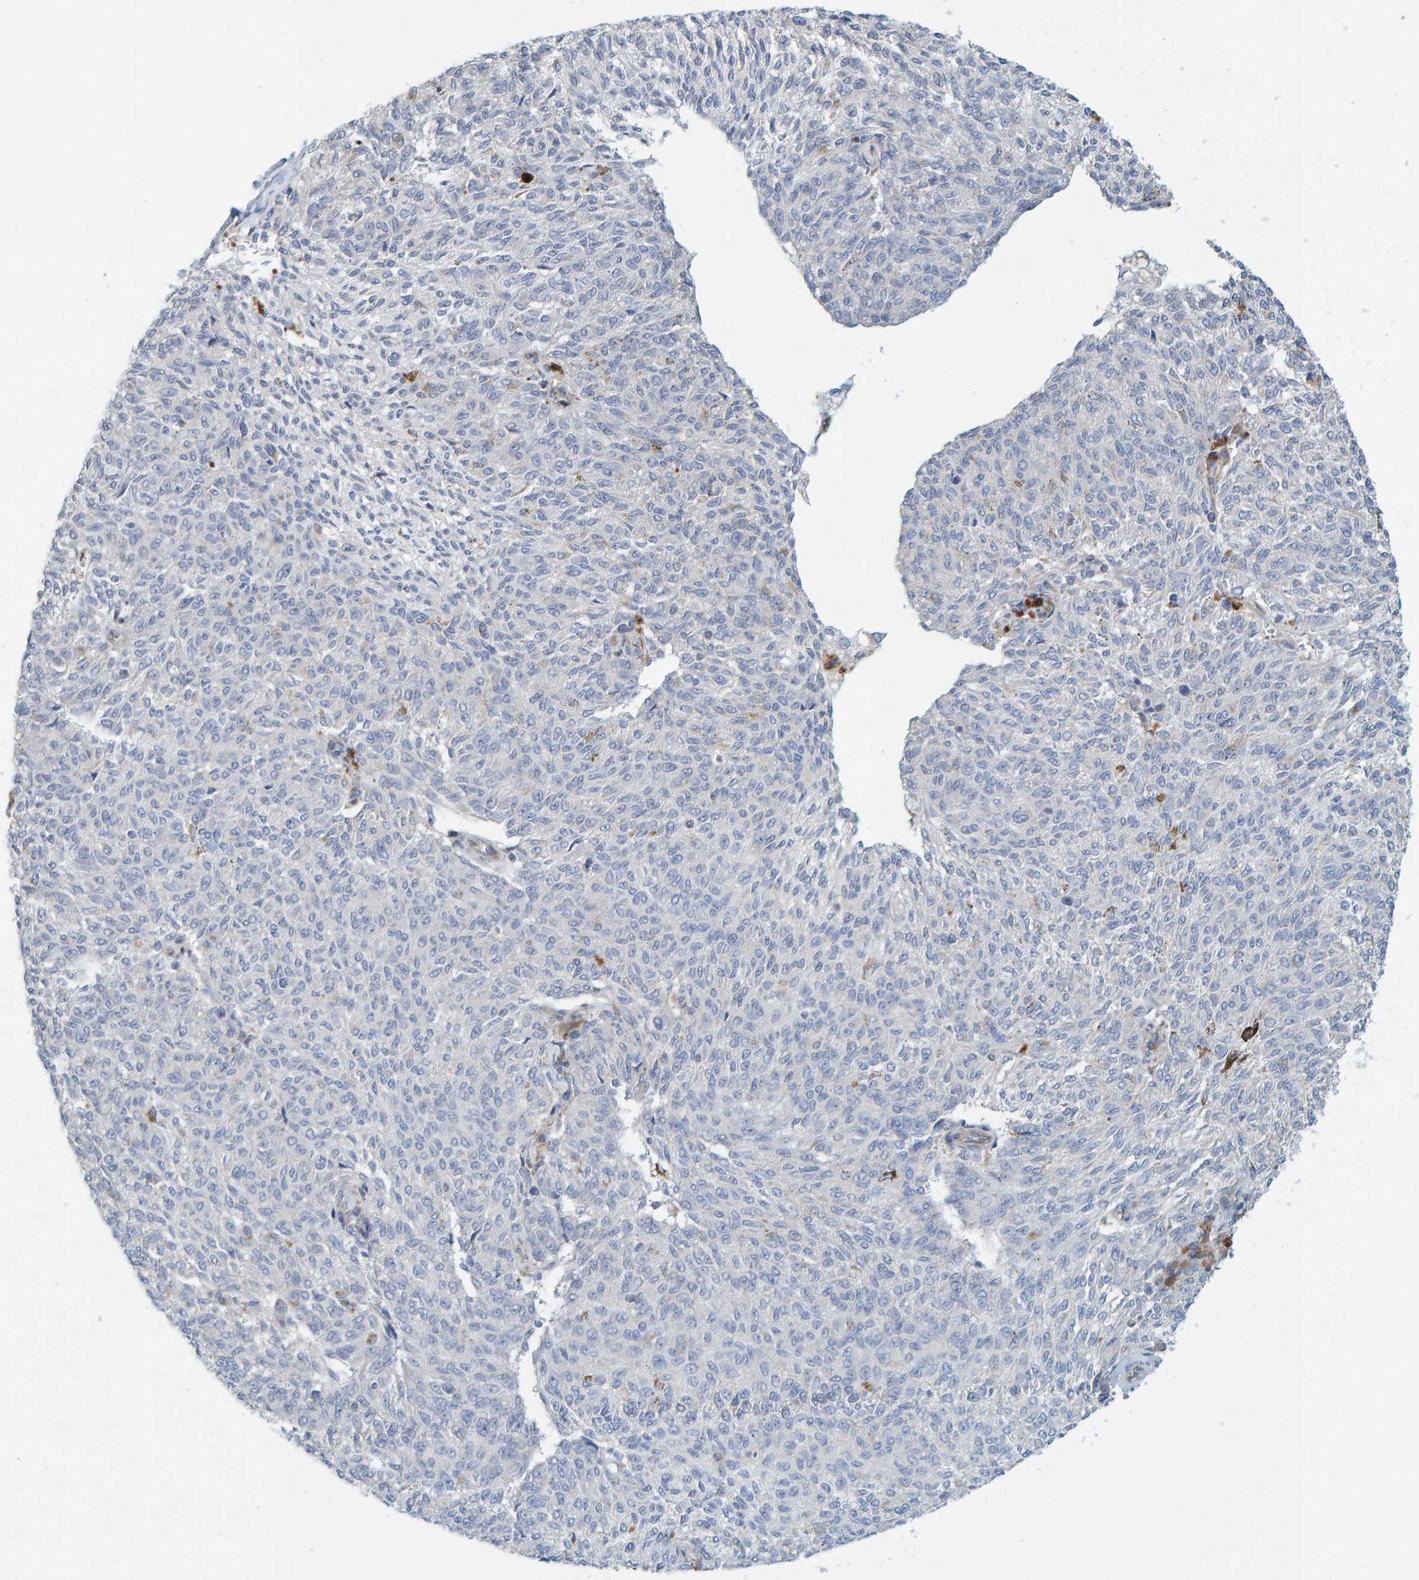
{"staining": {"intensity": "negative", "quantity": "none", "location": "none"}, "tissue": "melanoma", "cell_type": "Tumor cells", "image_type": "cancer", "snomed": [{"axis": "morphology", "description": "Malignant melanoma, NOS"}, {"axis": "topography", "description": "Skin"}], "caption": "This image is of malignant melanoma stained with immunohistochemistry to label a protein in brown with the nuclei are counter-stained blue. There is no staining in tumor cells.", "gene": "PRKD2", "patient": {"sex": "female", "age": 72}}